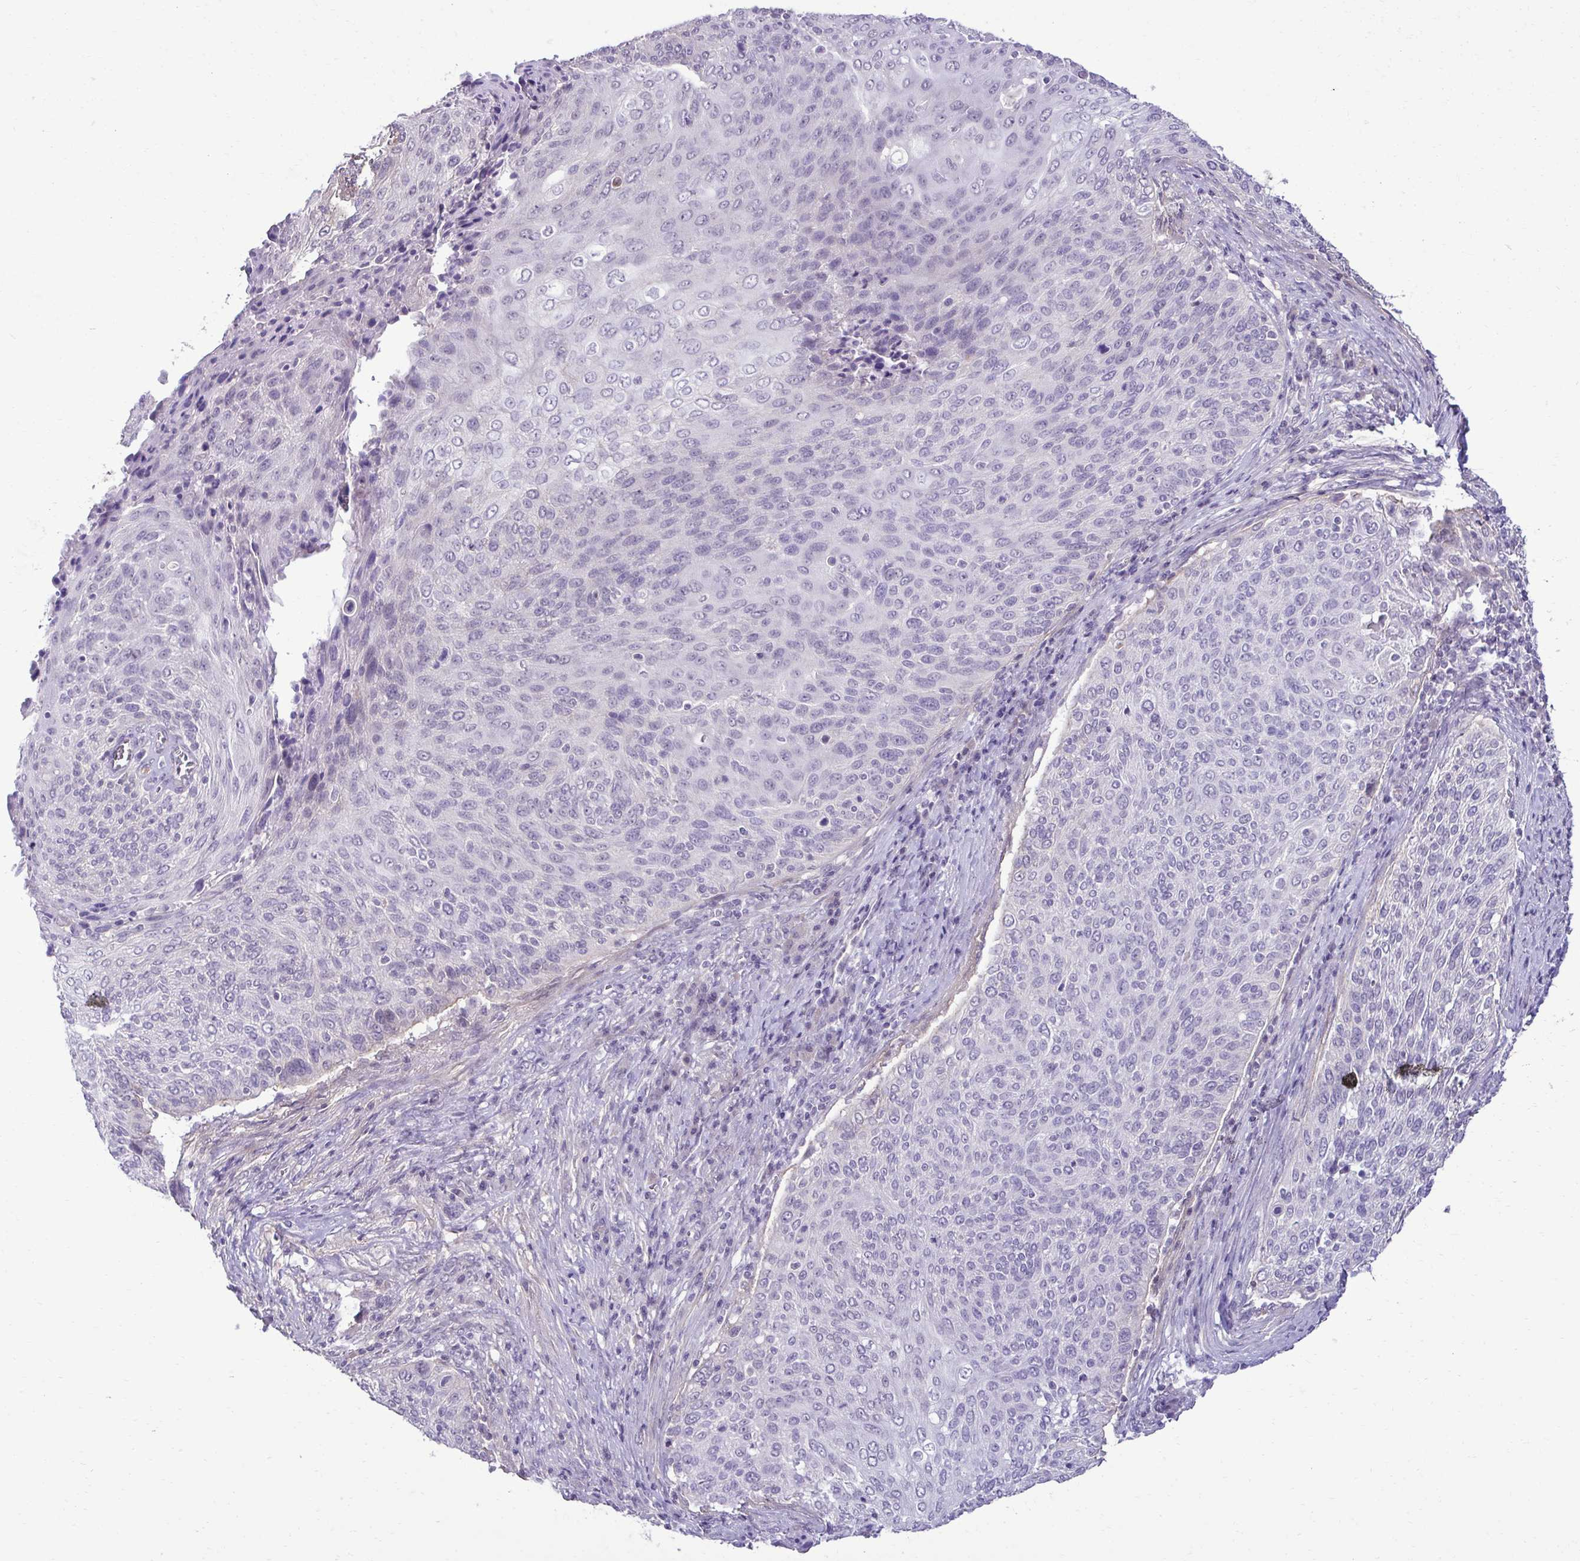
{"staining": {"intensity": "negative", "quantity": "none", "location": "none"}, "tissue": "cervical cancer", "cell_type": "Tumor cells", "image_type": "cancer", "snomed": [{"axis": "morphology", "description": "Squamous cell carcinoma, NOS"}, {"axis": "topography", "description": "Cervix"}], "caption": "Photomicrograph shows no protein expression in tumor cells of squamous cell carcinoma (cervical) tissue. (DAB (3,3'-diaminobenzidine) immunohistochemistry (IHC) visualized using brightfield microscopy, high magnification).", "gene": "SLC30A3", "patient": {"sex": "female", "age": 31}}